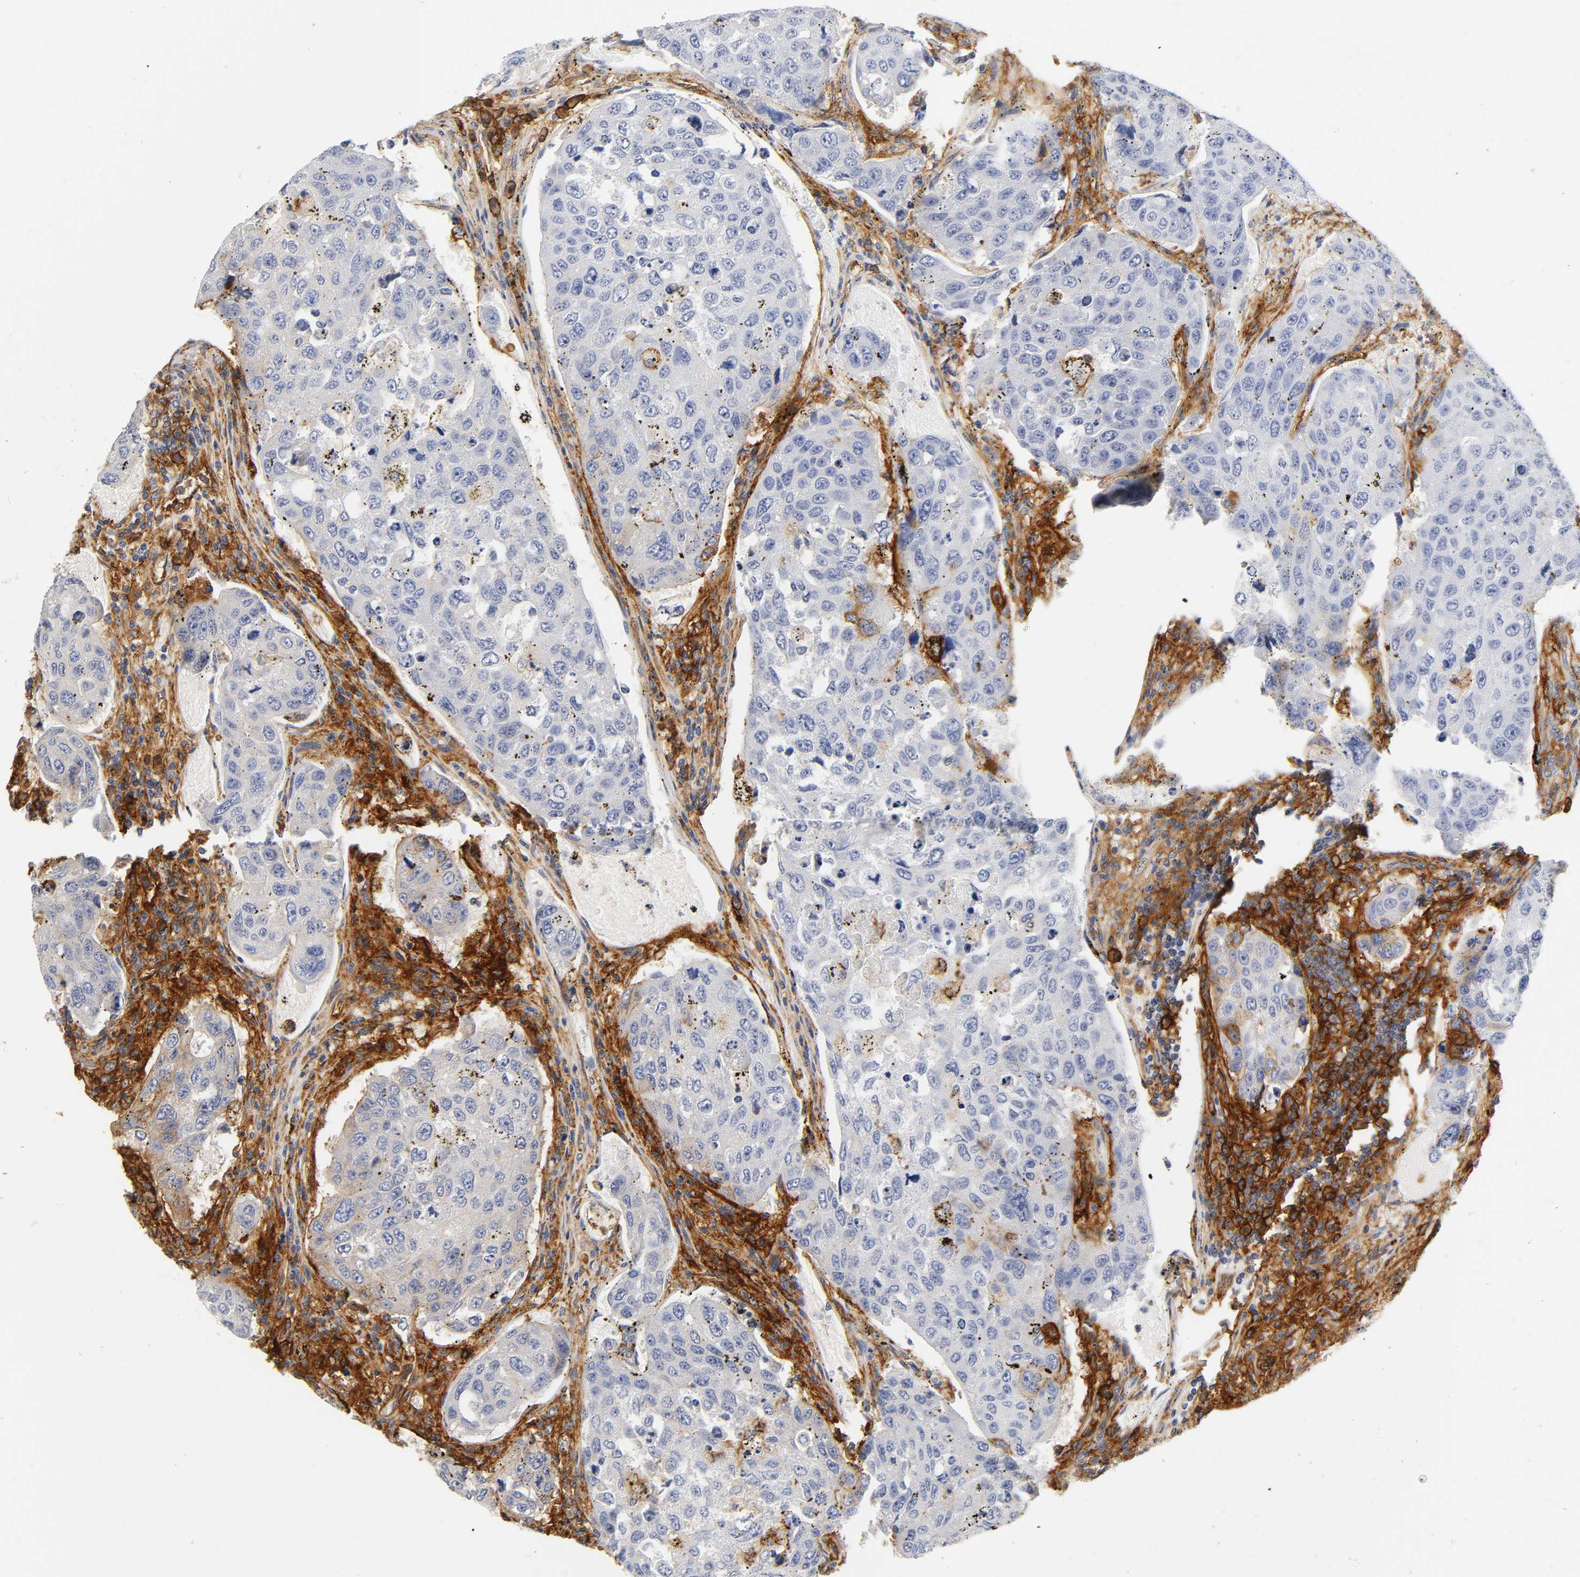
{"staining": {"intensity": "moderate", "quantity": "25%-75%", "location": "cytoplasmic/membranous"}, "tissue": "urothelial cancer", "cell_type": "Tumor cells", "image_type": "cancer", "snomed": [{"axis": "morphology", "description": "Urothelial carcinoma, High grade"}, {"axis": "topography", "description": "Lymph node"}, {"axis": "topography", "description": "Urinary bladder"}], "caption": "About 25%-75% of tumor cells in high-grade urothelial carcinoma demonstrate moderate cytoplasmic/membranous protein staining as visualized by brown immunohistochemical staining.", "gene": "ICAM1", "patient": {"sex": "male", "age": 51}}